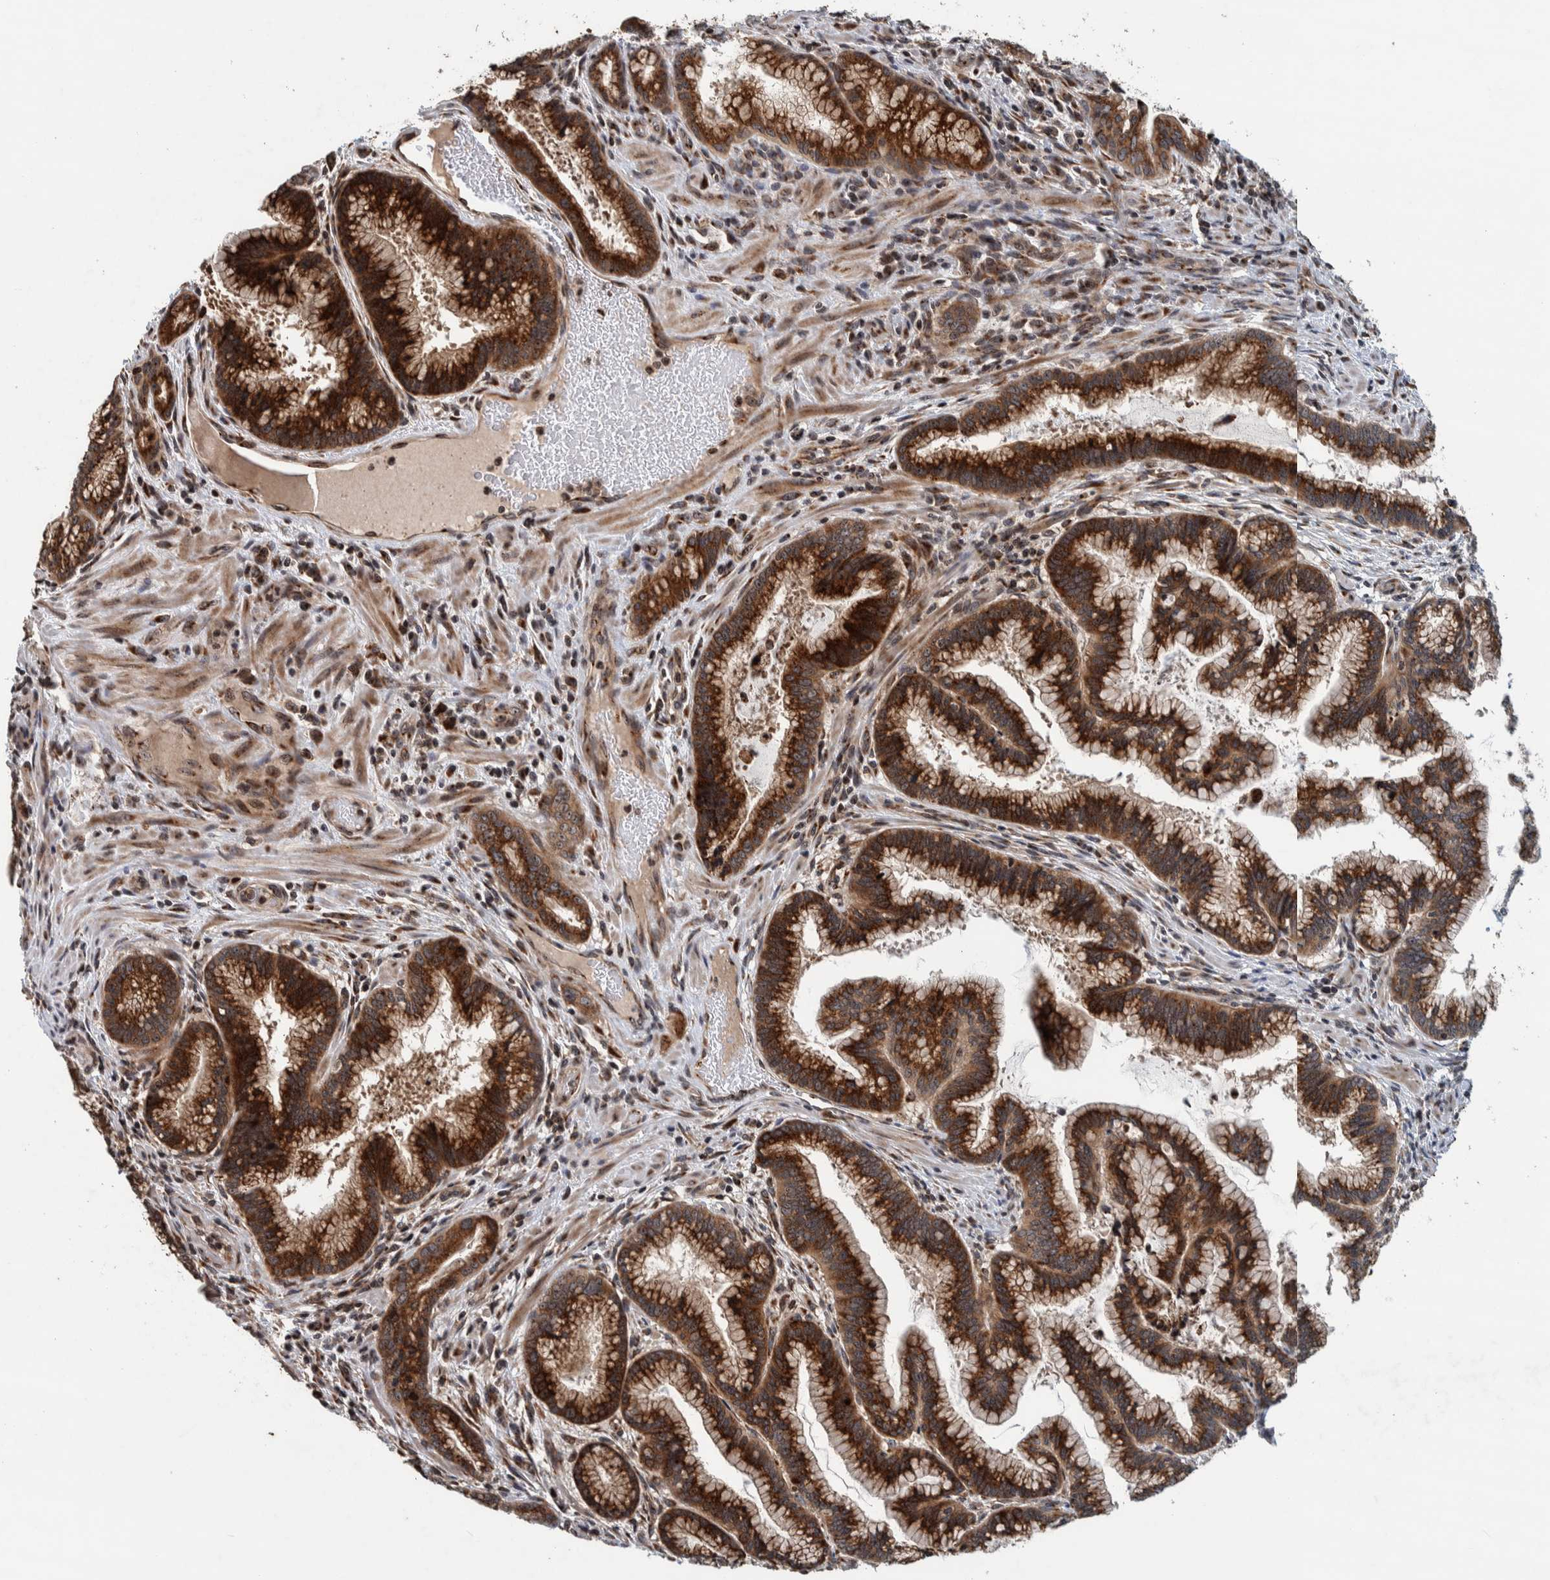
{"staining": {"intensity": "strong", "quantity": ">75%", "location": "cytoplasmic/membranous"}, "tissue": "pancreatic cancer", "cell_type": "Tumor cells", "image_type": "cancer", "snomed": [{"axis": "morphology", "description": "Adenocarcinoma, NOS"}, {"axis": "topography", "description": "Pancreas"}], "caption": "Immunohistochemistry (IHC) (DAB) staining of human pancreatic cancer demonstrates strong cytoplasmic/membranous protein positivity in about >75% of tumor cells.", "gene": "CCDC182", "patient": {"sex": "female", "age": 64}}